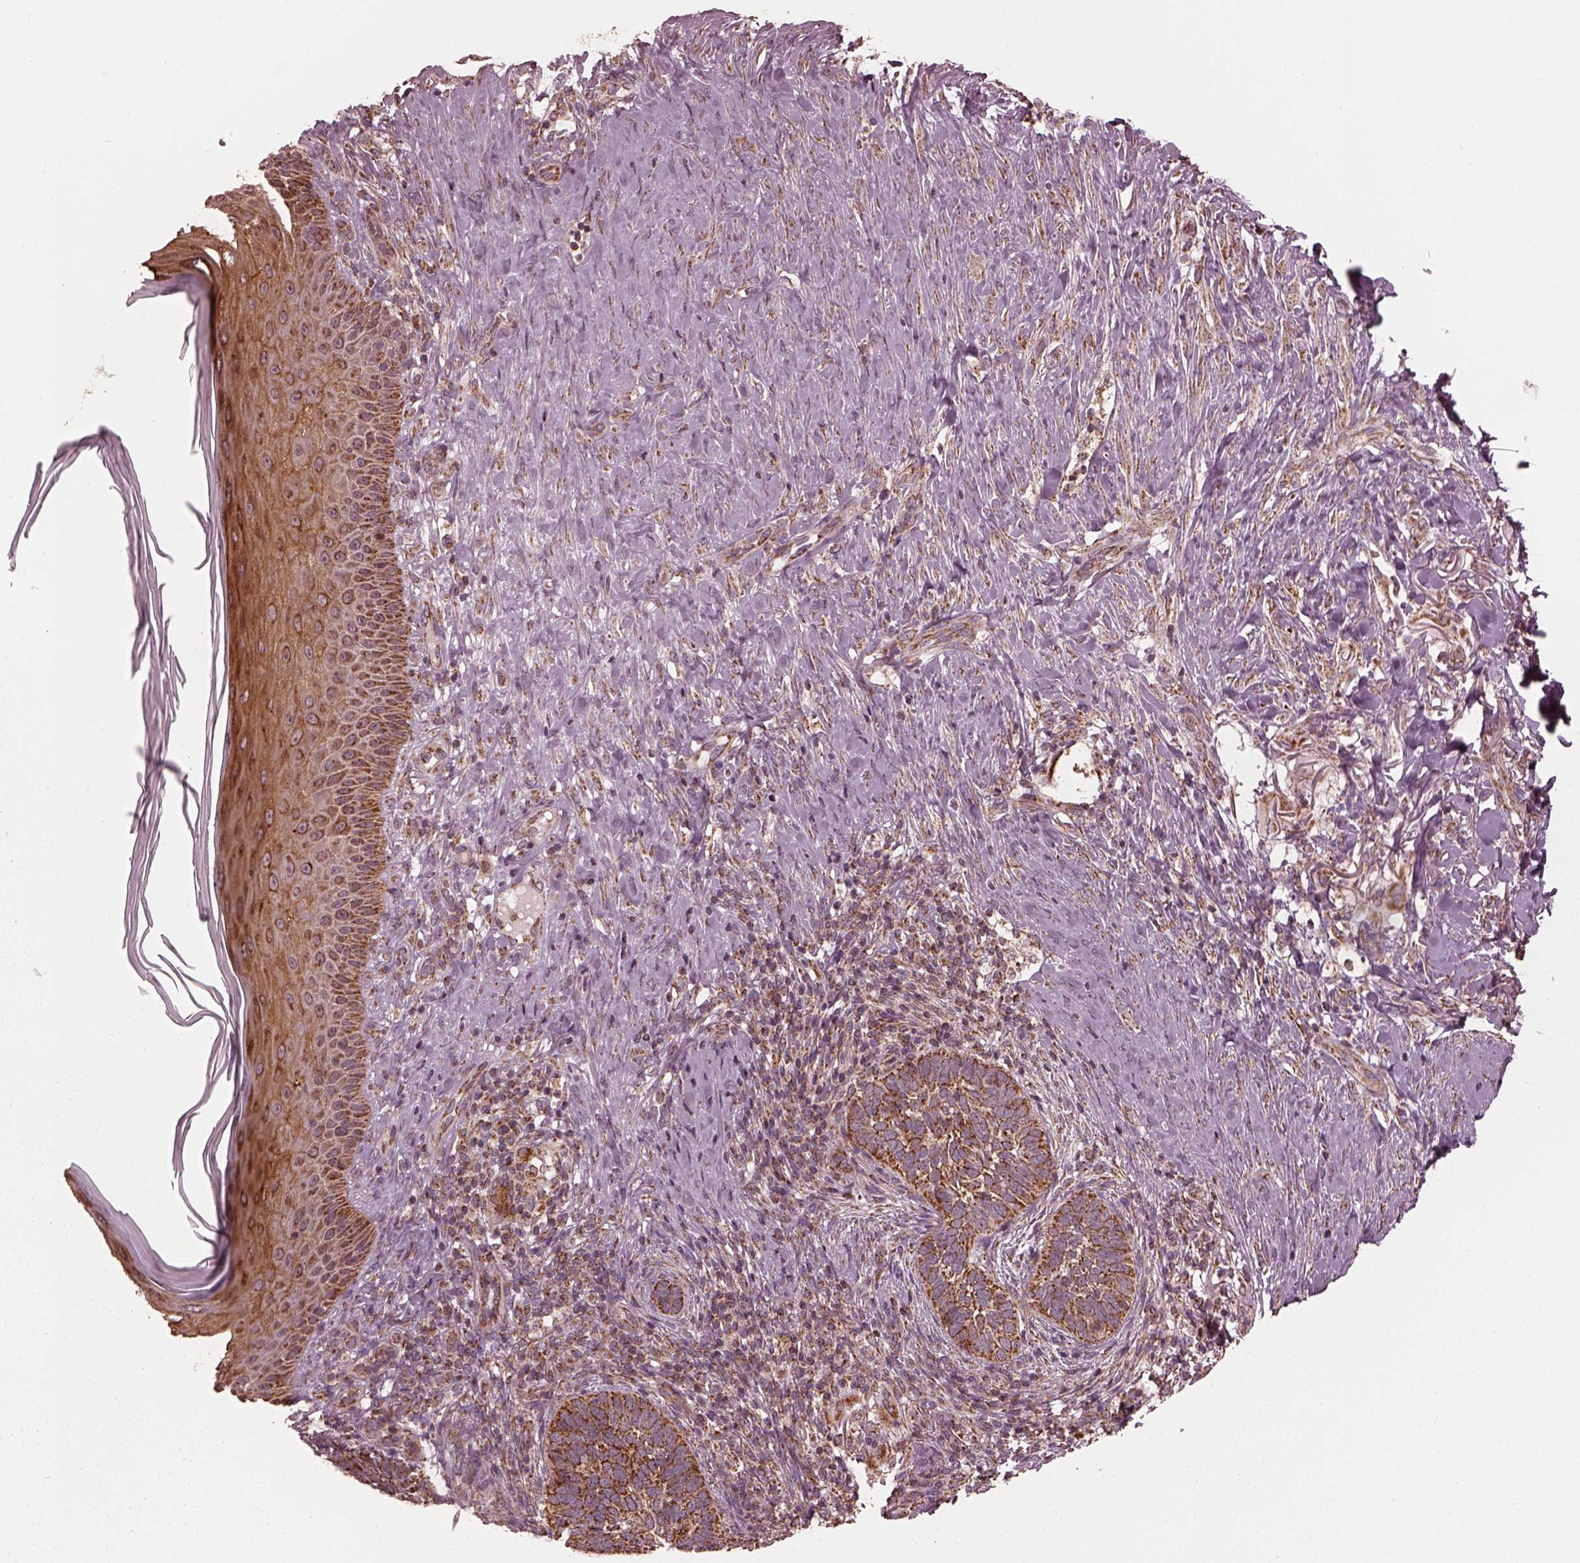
{"staining": {"intensity": "strong", "quantity": ">75%", "location": "cytoplasmic/membranous"}, "tissue": "skin cancer", "cell_type": "Tumor cells", "image_type": "cancer", "snomed": [{"axis": "morphology", "description": "Normal tissue, NOS"}, {"axis": "morphology", "description": "Basal cell carcinoma"}, {"axis": "topography", "description": "Skin"}], "caption": "Protein staining demonstrates strong cytoplasmic/membranous staining in approximately >75% of tumor cells in skin basal cell carcinoma.", "gene": "NDUFB10", "patient": {"sex": "male", "age": 46}}